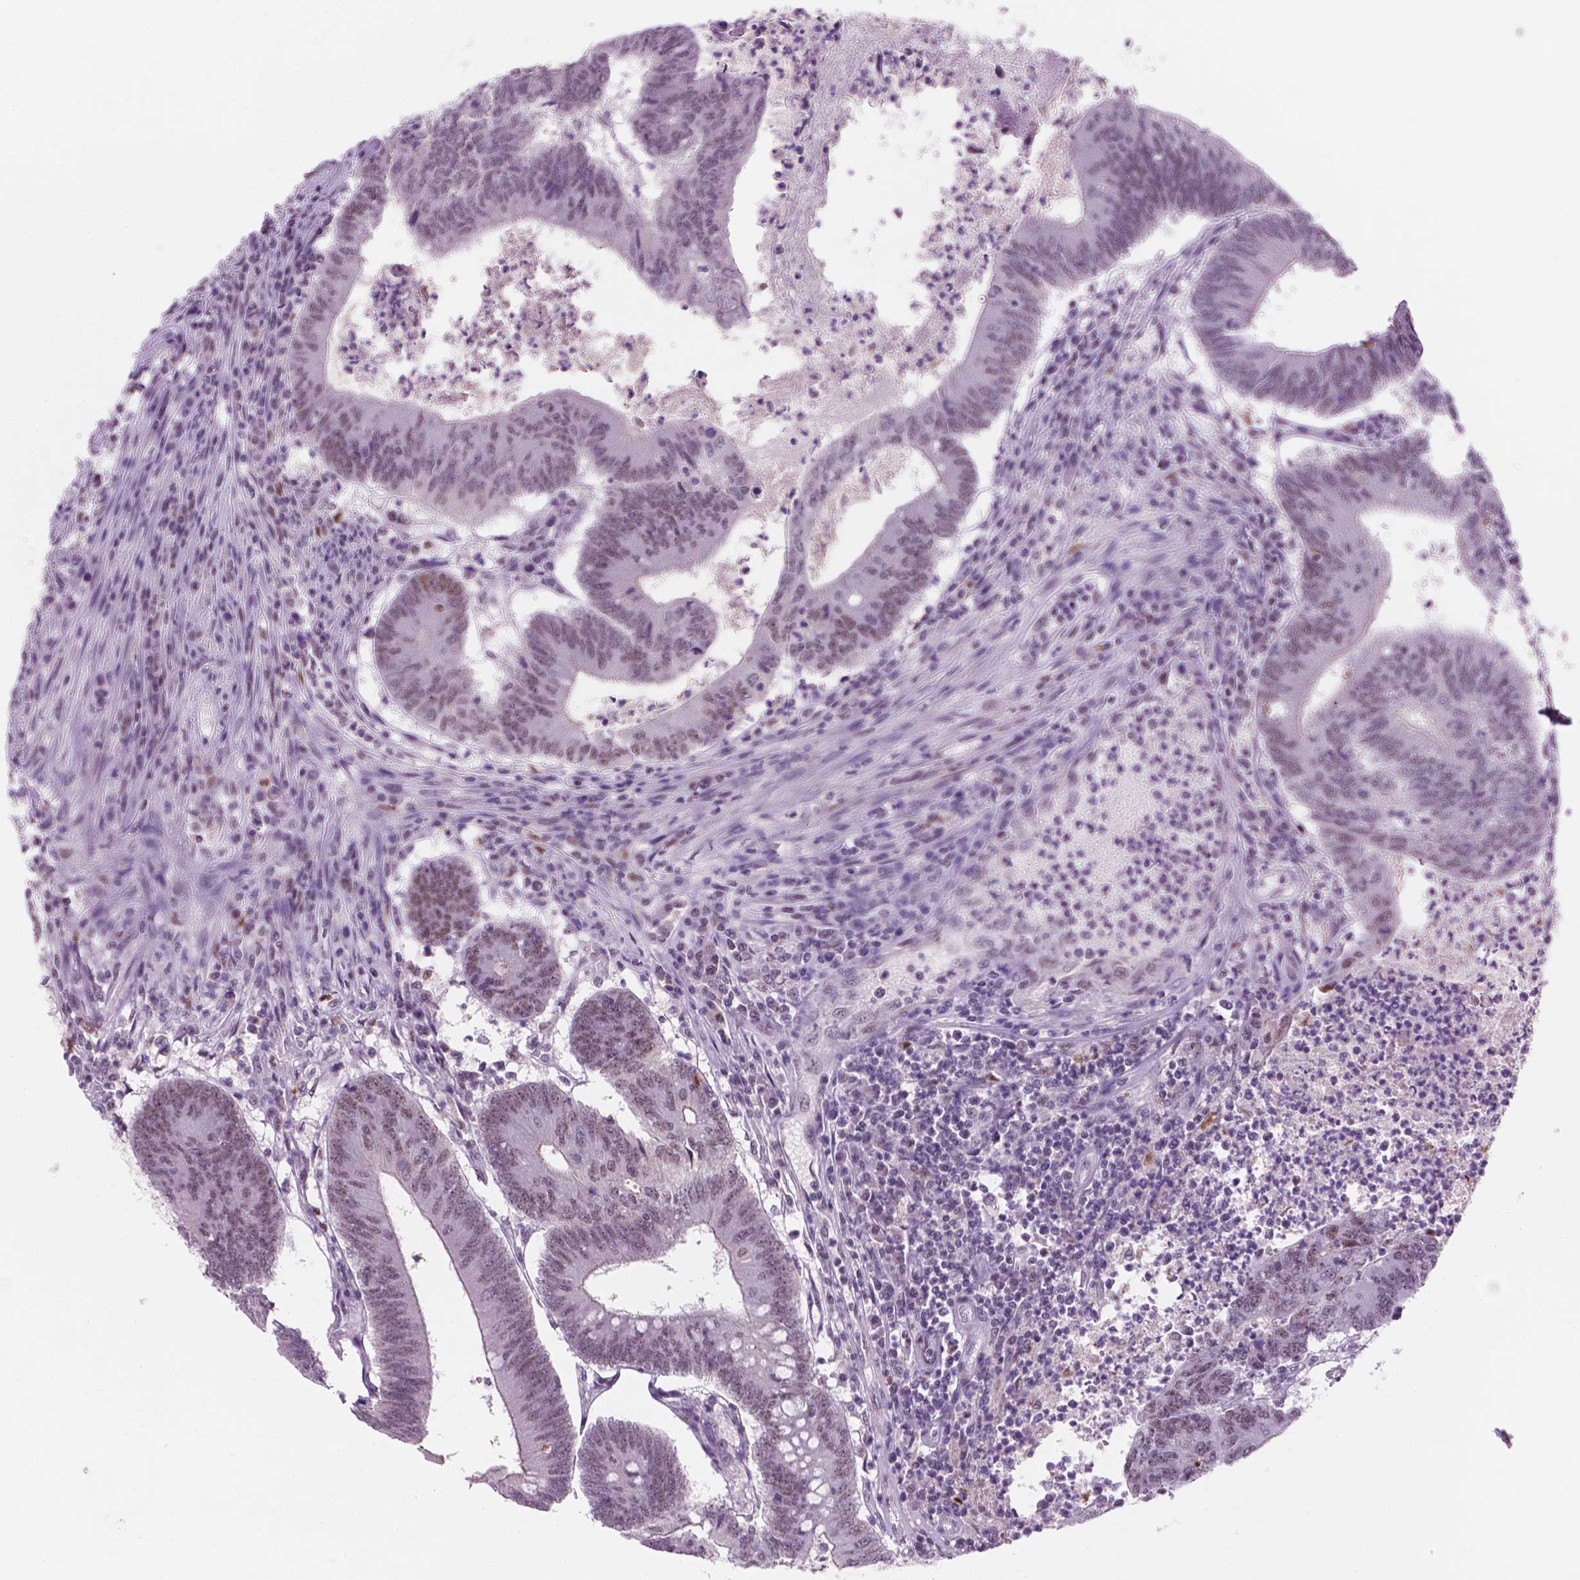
{"staining": {"intensity": "moderate", "quantity": ">75%", "location": "nuclear"}, "tissue": "colorectal cancer", "cell_type": "Tumor cells", "image_type": "cancer", "snomed": [{"axis": "morphology", "description": "Adenocarcinoma, NOS"}, {"axis": "topography", "description": "Colon"}], "caption": "A micrograph of colorectal cancer stained for a protein demonstrates moderate nuclear brown staining in tumor cells.", "gene": "CTR9", "patient": {"sex": "female", "age": 70}}